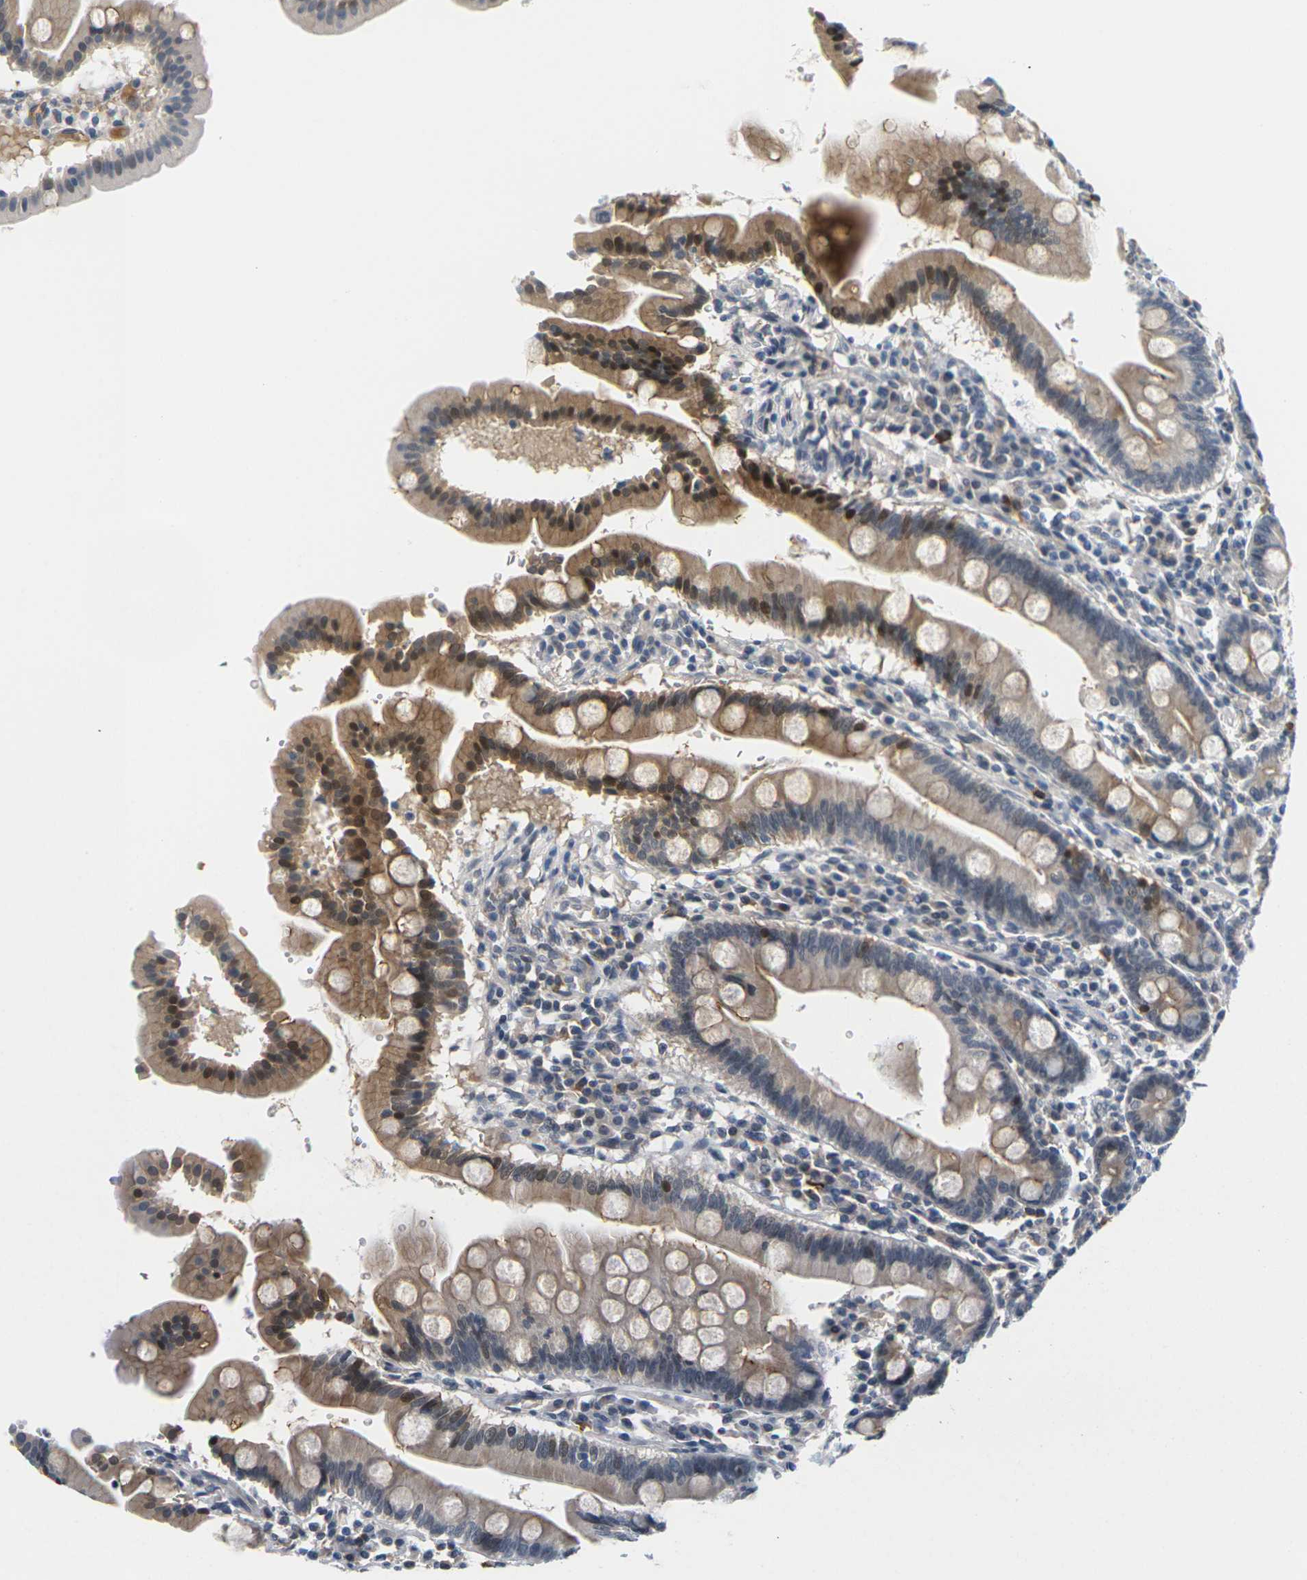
{"staining": {"intensity": "moderate", "quantity": ">75%", "location": "cytoplasmic/membranous,nuclear"}, "tissue": "duodenum", "cell_type": "Glandular cells", "image_type": "normal", "snomed": [{"axis": "morphology", "description": "Normal tissue, NOS"}, {"axis": "topography", "description": "Duodenum"}], "caption": "Protein staining of normal duodenum displays moderate cytoplasmic/membranous,nuclear expression in approximately >75% of glandular cells. The protein is stained brown, and the nuclei are stained in blue (DAB IHC with brightfield microscopy, high magnification).", "gene": "PKP2", "patient": {"sex": "male", "age": 50}}